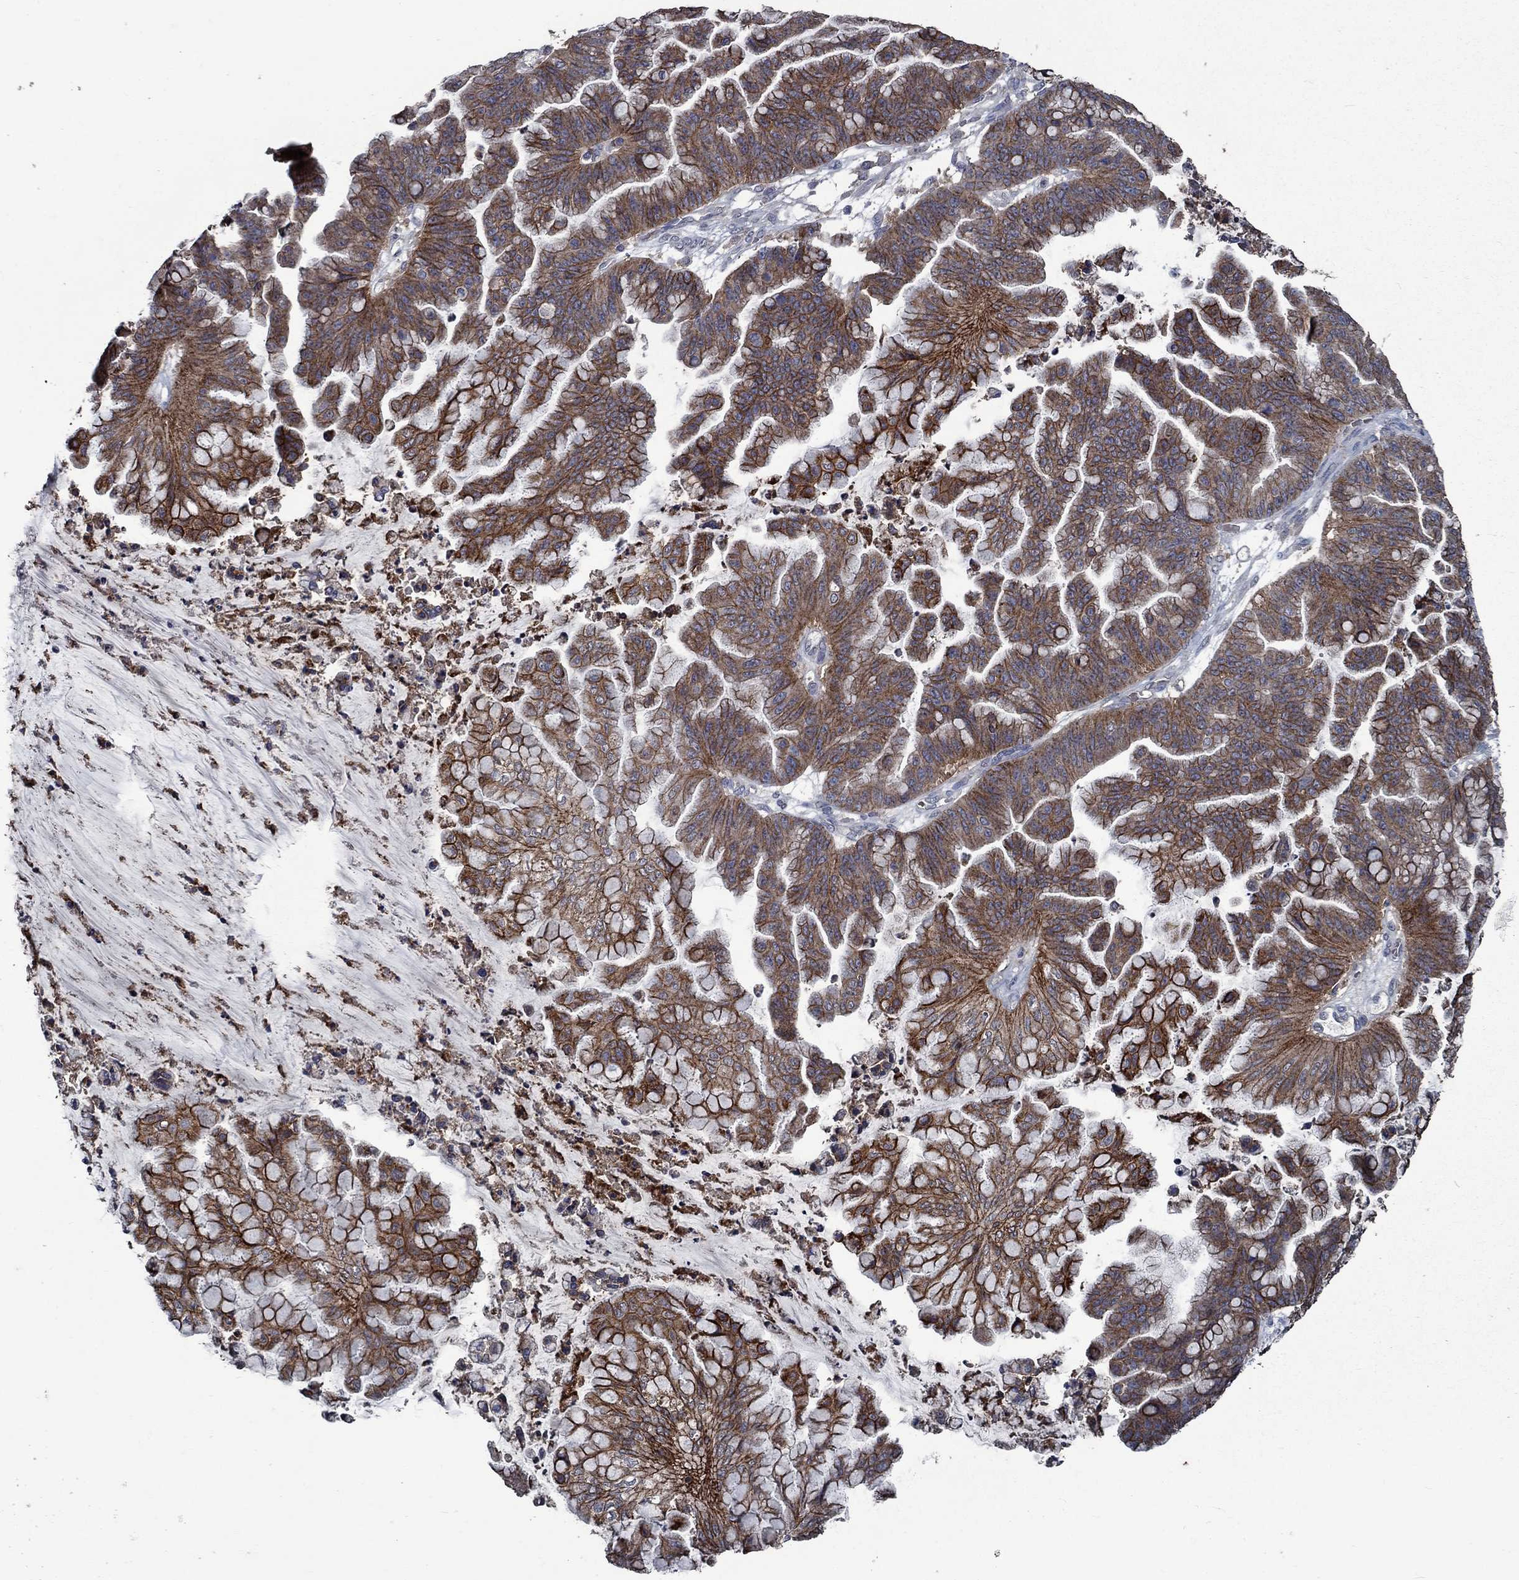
{"staining": {"intensity": "strong", "quantity": "25%-75%", "location": "cytoplasmic/membranous"}, "tissue": "ovarian cancer", "cell_type": "Tumor cells", "image_type": "cancer", "snomed": [{"axis": "morphology", "description": "Cystadenocarcinoma, mucinous, NOS"}, {"axis": "topography", "description": "Ovary"}], "caption": "DAB immunohistochemical staining of human ovarian cancer (mucinous cystadenocarcinoma) demonstrates strong cytoplasmic/membranous protein staining in approximately 25%-75% of tumor cells. The staining was performed using DAB (3,3'-diaminobenzidine) to visualize the protein expression in brown, while the nuclei were stained in blue with hematoxylin (Magnification: 20x).", "gene": "SLC44A1", "patient": {"sex": "female", "age": 67}}